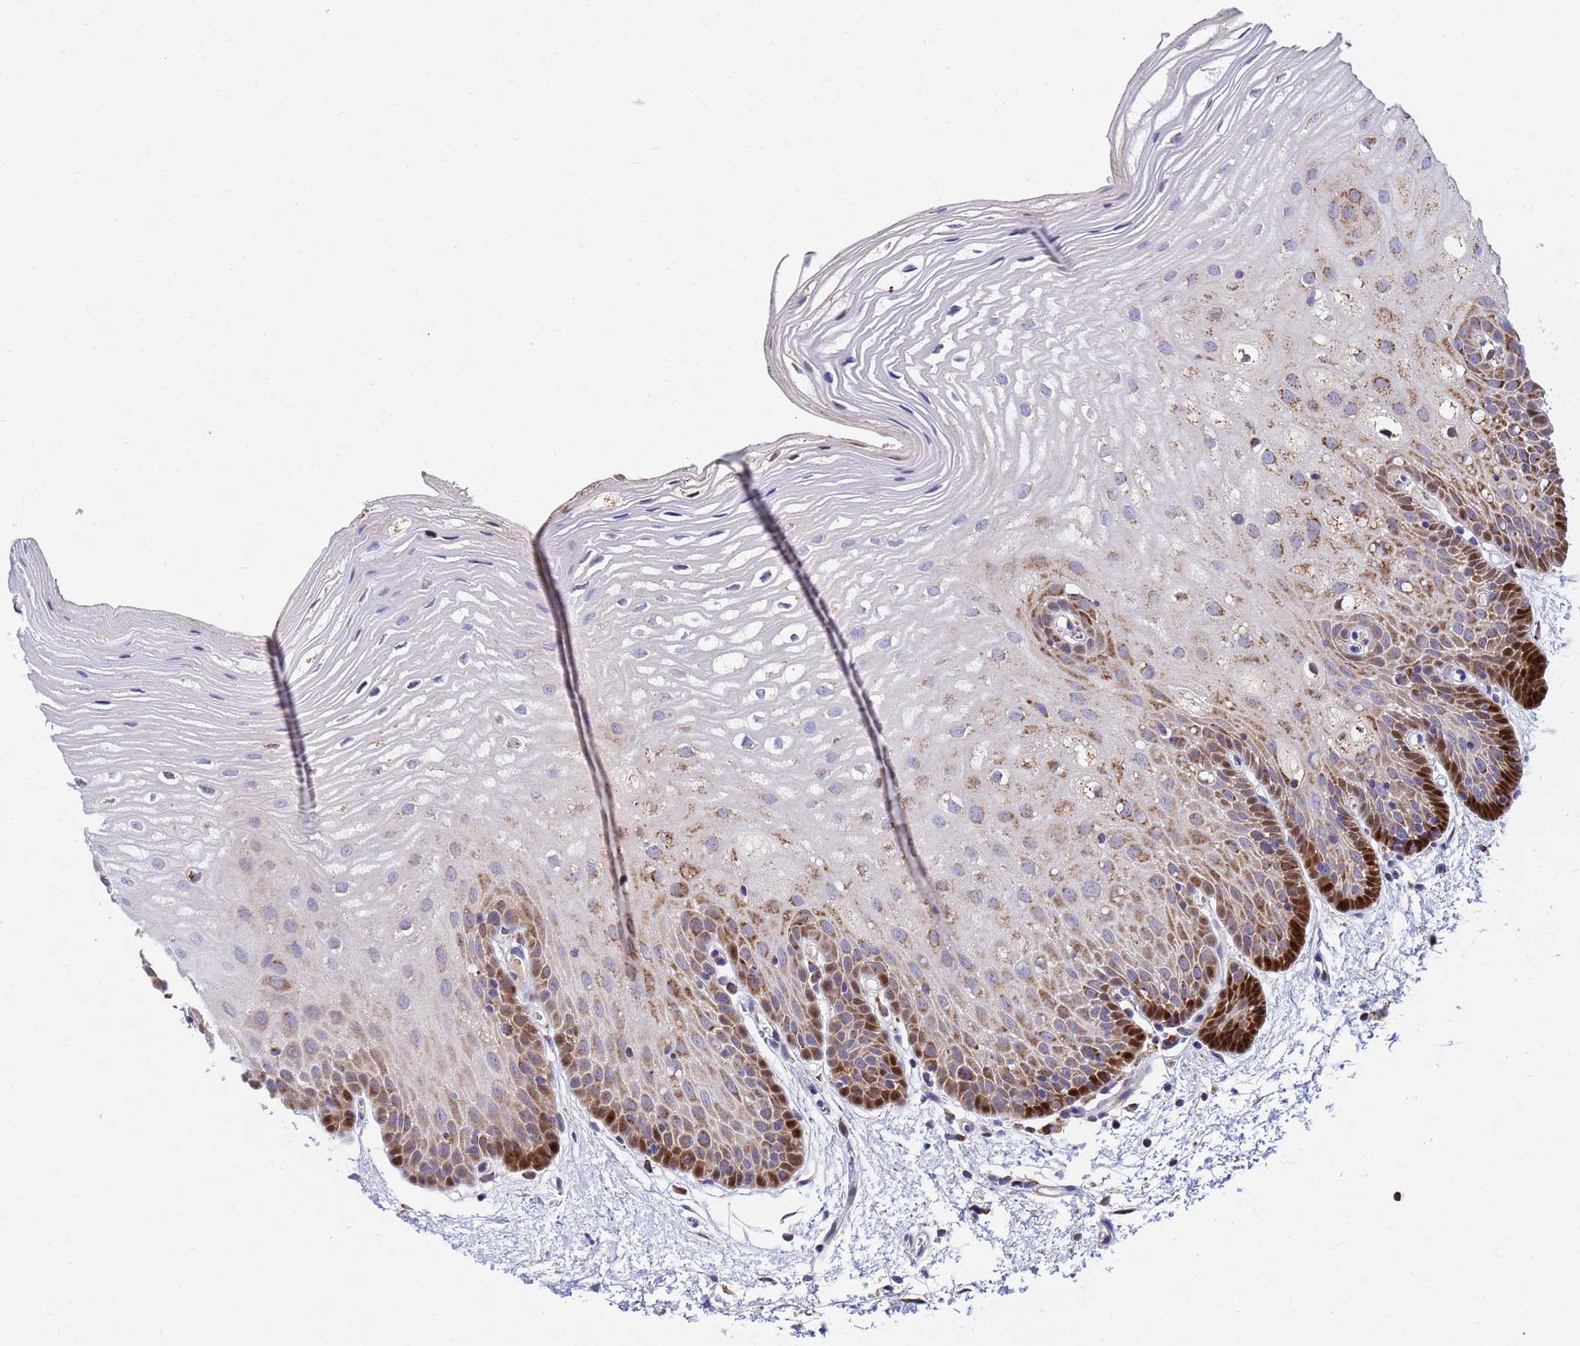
{"staining": {"intensity": "strong", "quantity": "25%-75%", "location": "cytoplasmic/membranous,nuclear"}, "tissue": "oral mucosa", "cell_type": "Squamous epithelial cells", "image_type": "normal", "snomed": [{"axis": "morphology", "description": "Normal tissue, NOS"}, {"axis": "topography", "description": "Oral tissue"}, {"axis": "topography", "description": "Tounge, NOS"}], "caption": "High-power microscopy captured an immunohistochemistry (IHC) image of unremarkable oral mucosa, revealing strong cytoplasmic/membranous,nuclear positivity in about 25%-75% of squamous epithelial cells. (brown staining indicates protein expression, while blue staining denotes nuclei).", "gene": "TUBGCP3", "patient": {"sex": "female", "age": 73}}